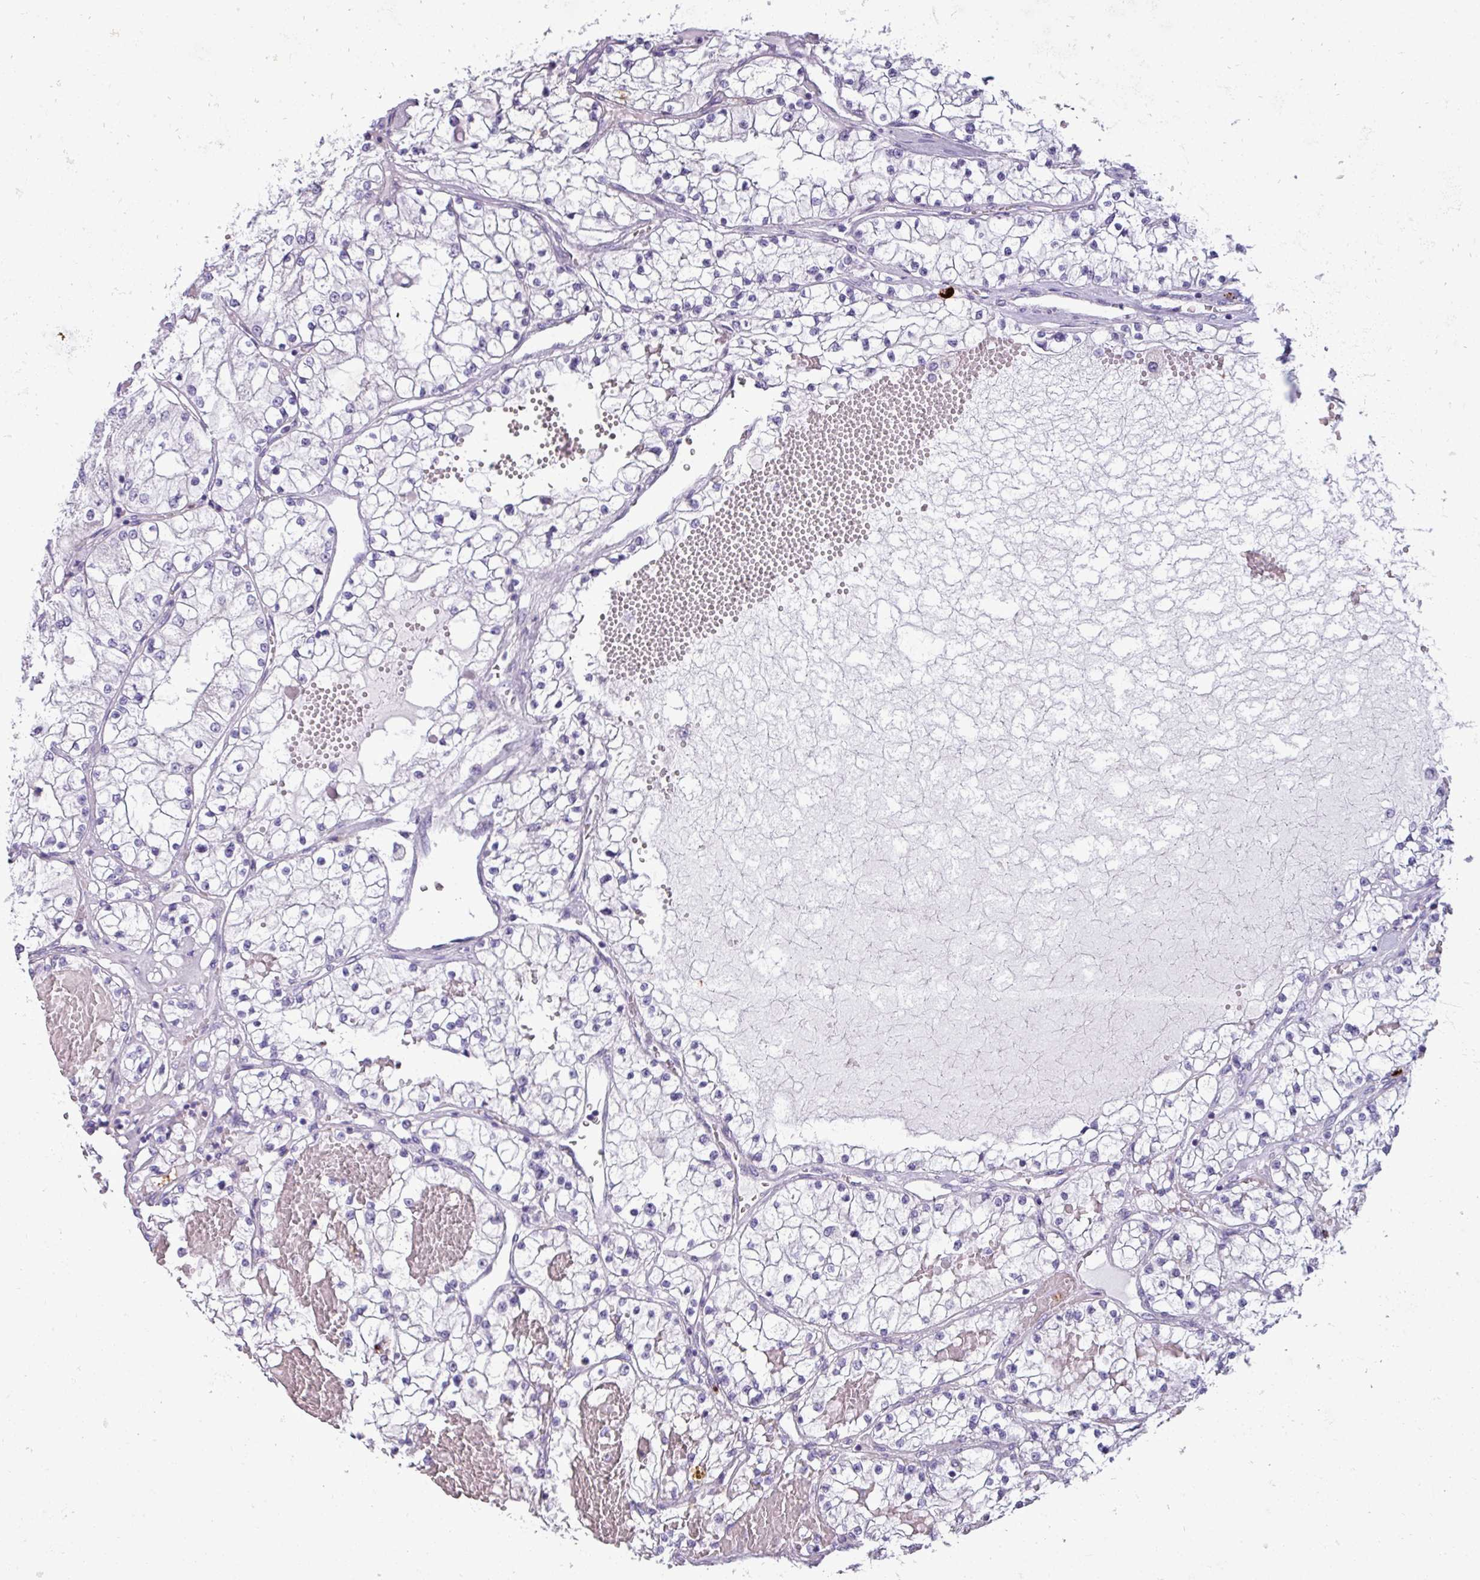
{"staining": {"intensity": "negative", "quantity": "none", "location": "none"}, "tissue": "renal cancer", "cell_type": "Tumor cells", "image_type": "cancer", "snomed": [{"axis": "morphology", "description": "Normal tissue, NOS"}, {"axis": "morphology", "description": "Adenocarcinoma, NOS"}, {"axis": "topography", "description": "Kidney"}], "caption": "DAB (3,3'-diaminobenzidine) immunohistochemical staining of renal cancer reveals no significant staining in tumor cells.", "gene": "TRIM39", "patient": {"sex": "male", "age": 68}}